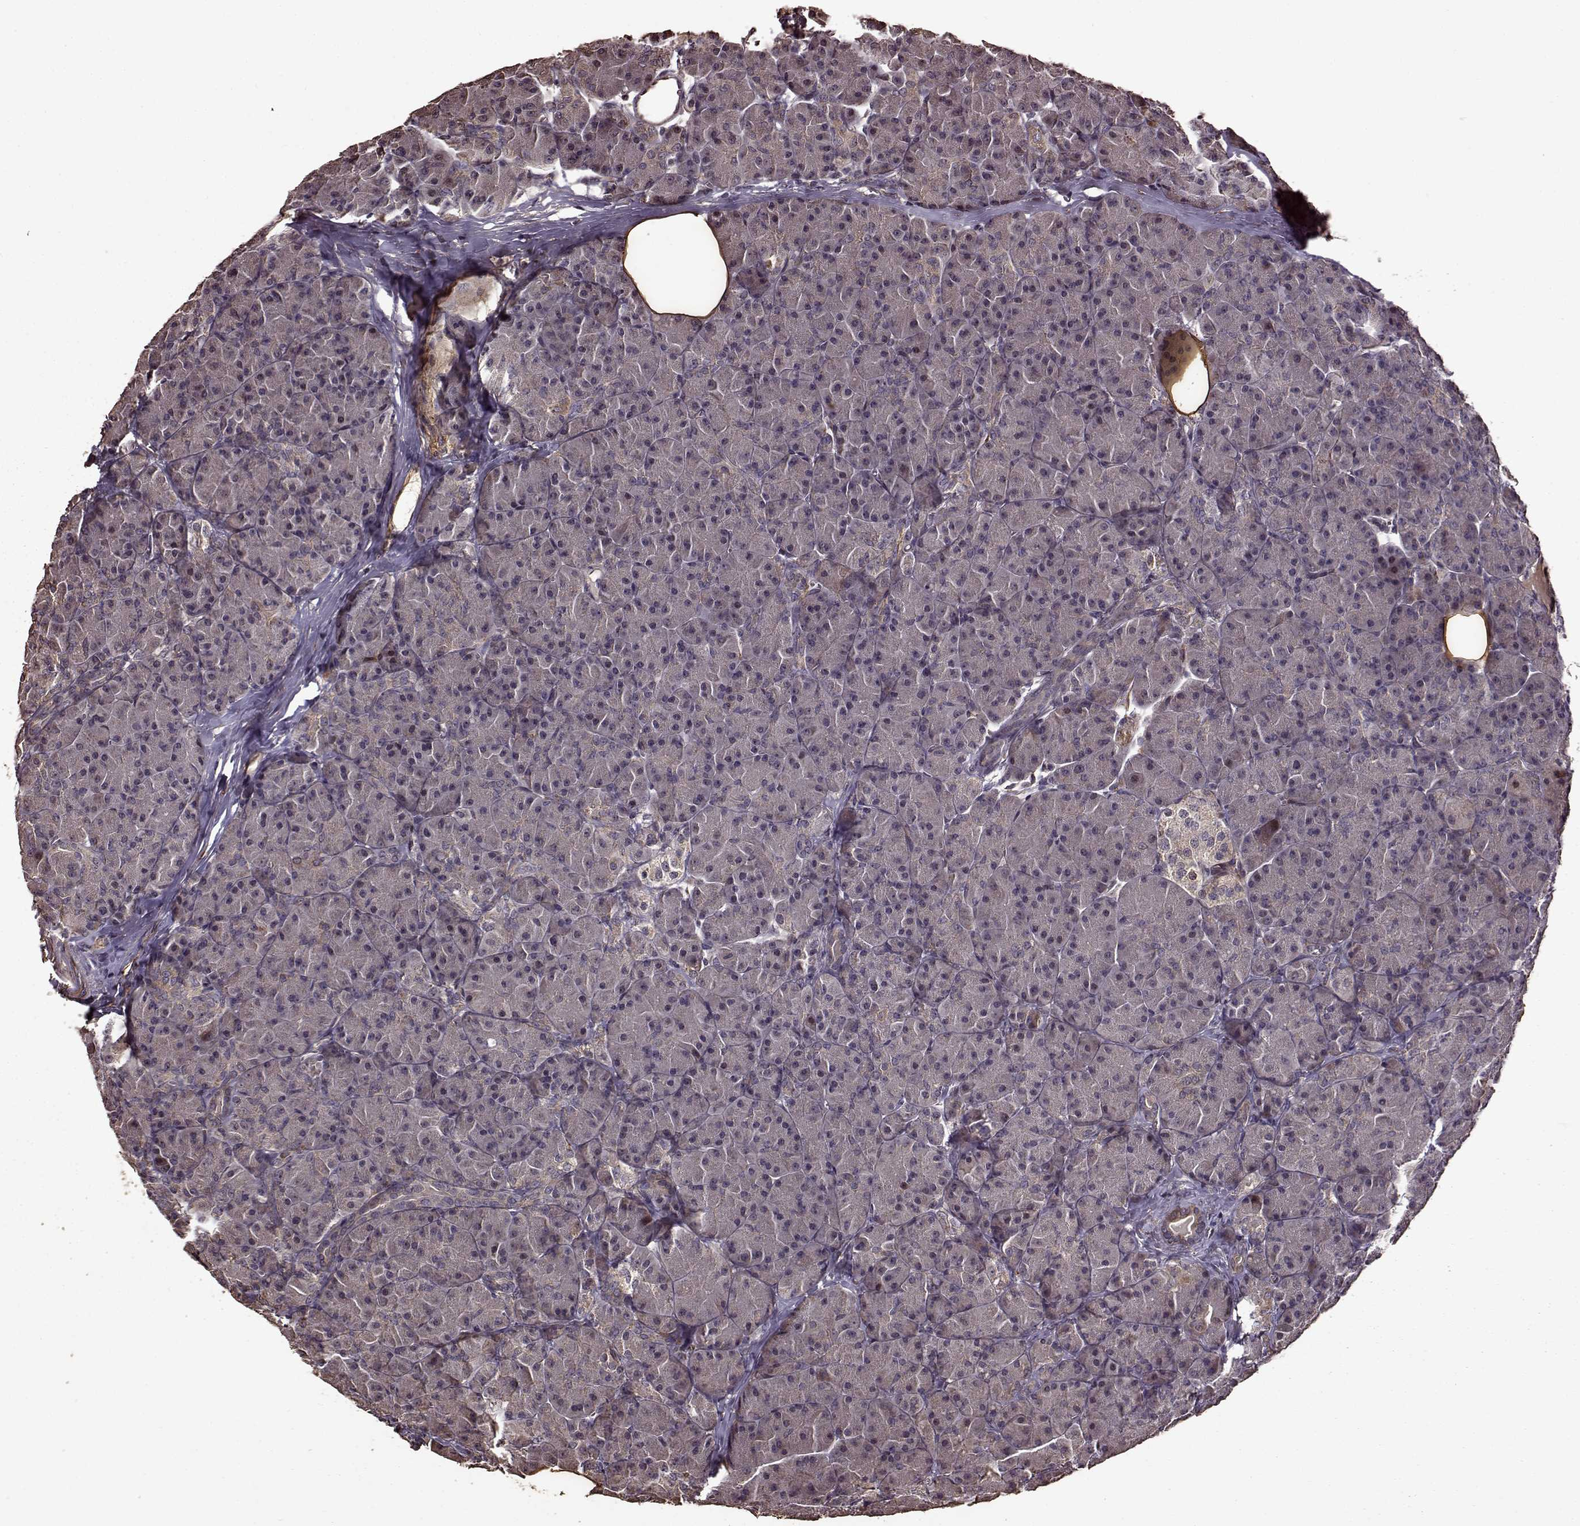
{"staining": {"intensity": "weak", "quantity": "<25%", "location": "cytoplasmic/membranous"}, "tissue": "pancreas", "cell_type": "Exocrine glandular cells", "image_type": "normal", "snomed": [{"axis": "morphology", "description": "Normal tissue, NOS"}, {"axis": "topography", "description": "Pancreas"}], "caption": "This micrograph is of unremarkable pancreas stained with IHC to label a protein in brown with the nuclei are counter-stained blue. There is no staining in exocrine glandular cells. (Brightfield microscopy of DAB (3,3'-diaminobenzidine) immunohistochemistry (IHC) at high magnification).", "gene": "FBXW11", "patient": {"sex": "male", "age": 57}}